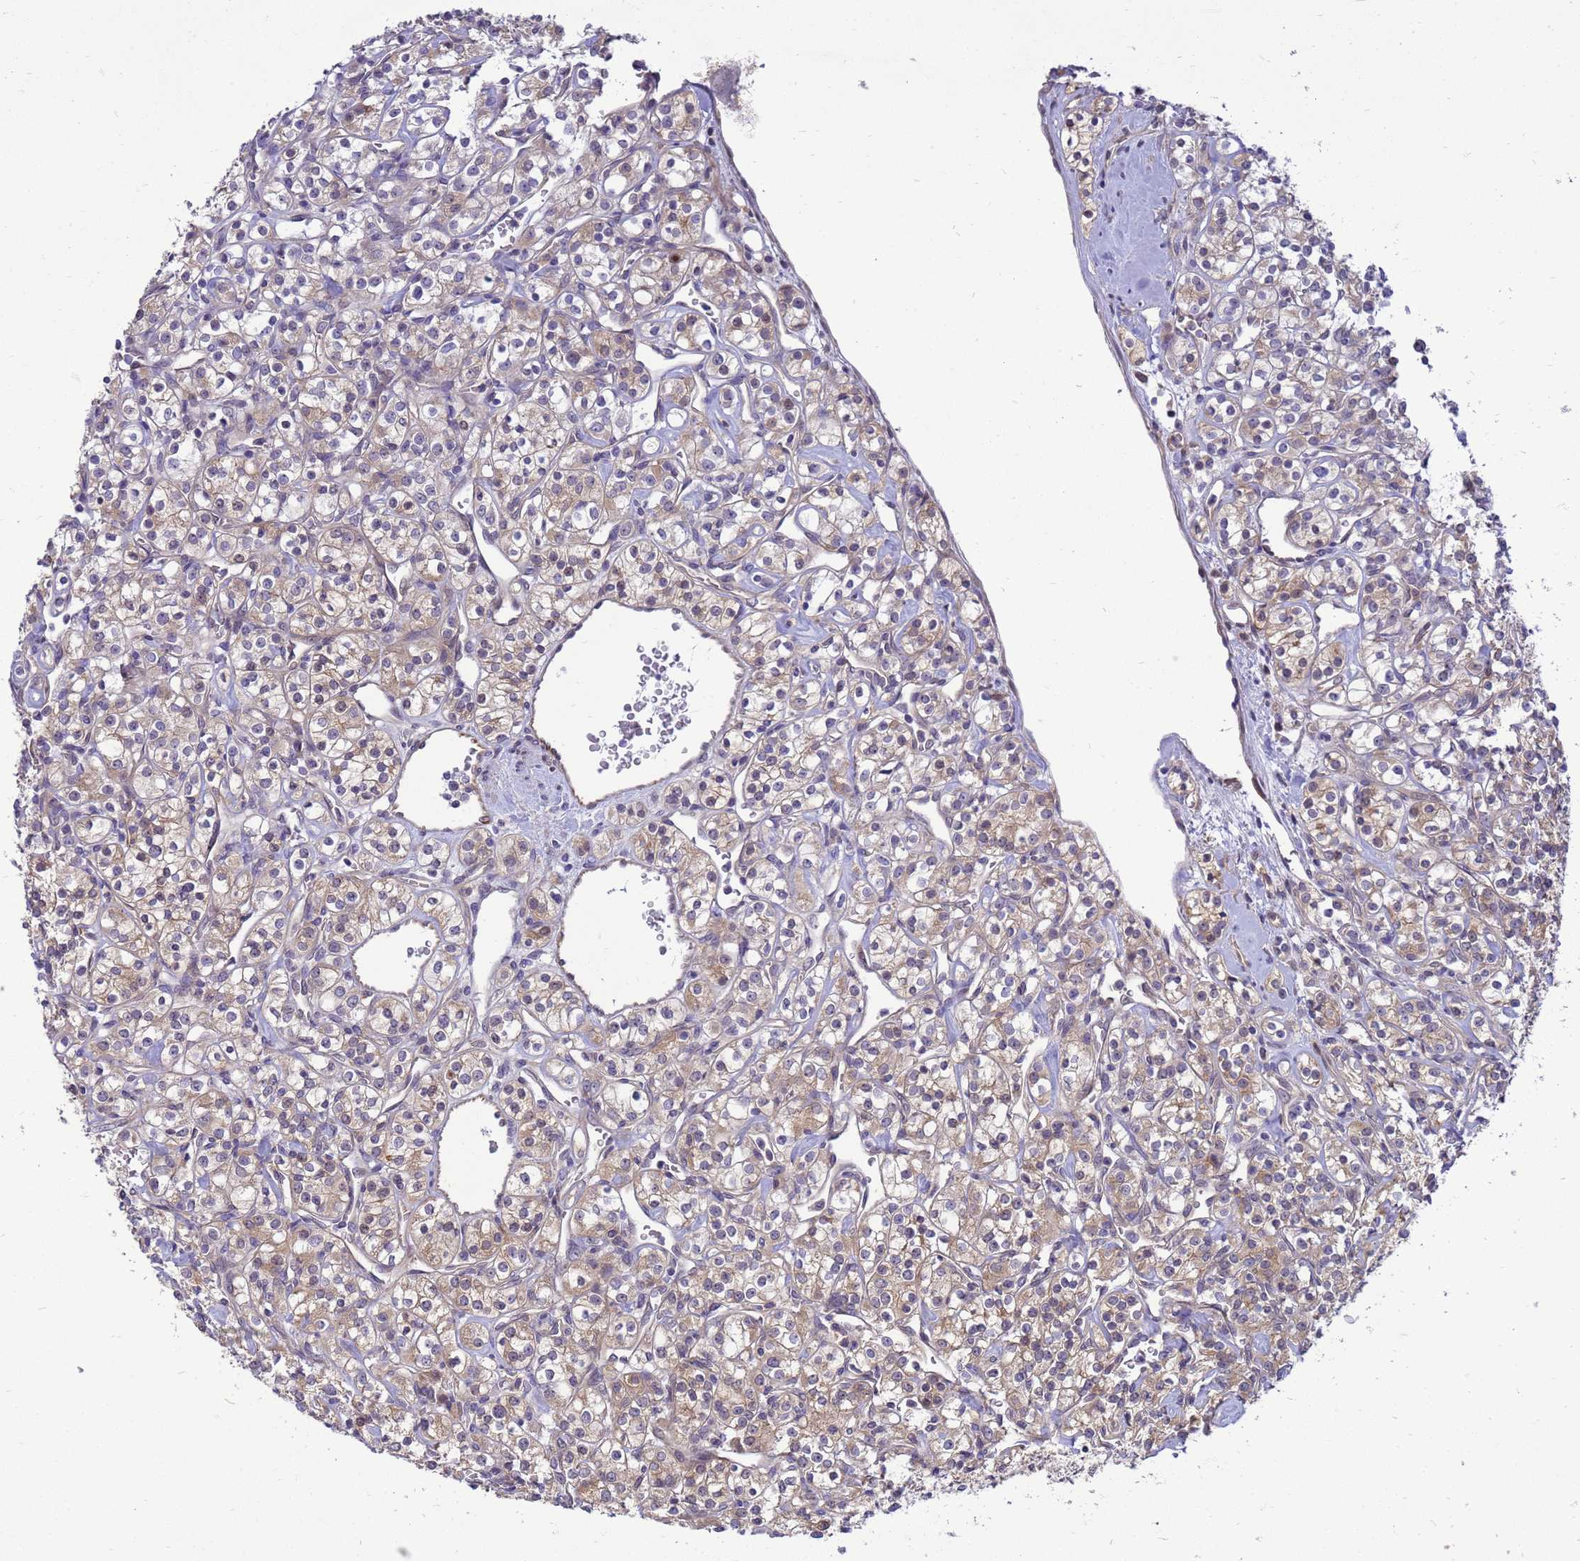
{"staining": {"intensity": "weak", "quantity": ">75%", "location": "cytoplasmic/membranous"}, "tissue": "renal cancer", "cell_type": "Tumor cells", "image_type": "cancer", "snomed": [{"axis": "morphology", "description": "Adenocarcinoma, NOS"}, {"axis": "topography", "description": "Kidney"}], "caption": "IHC staining of adenocarcinoma (renal), which reveals low levels of weak cytoplasmic/membranous positivity in approximately >75% of tumor cells indicating weak cytoplasmic/membranous protein expression. The staining was performed using DAB (3,3'-diaminobenzidine) (brown) for protein detection and nuclei were counterstained in hematoxylin (blue).", "gene": "ENOPH1", "patient": {"sex": "male", "age": 77}}